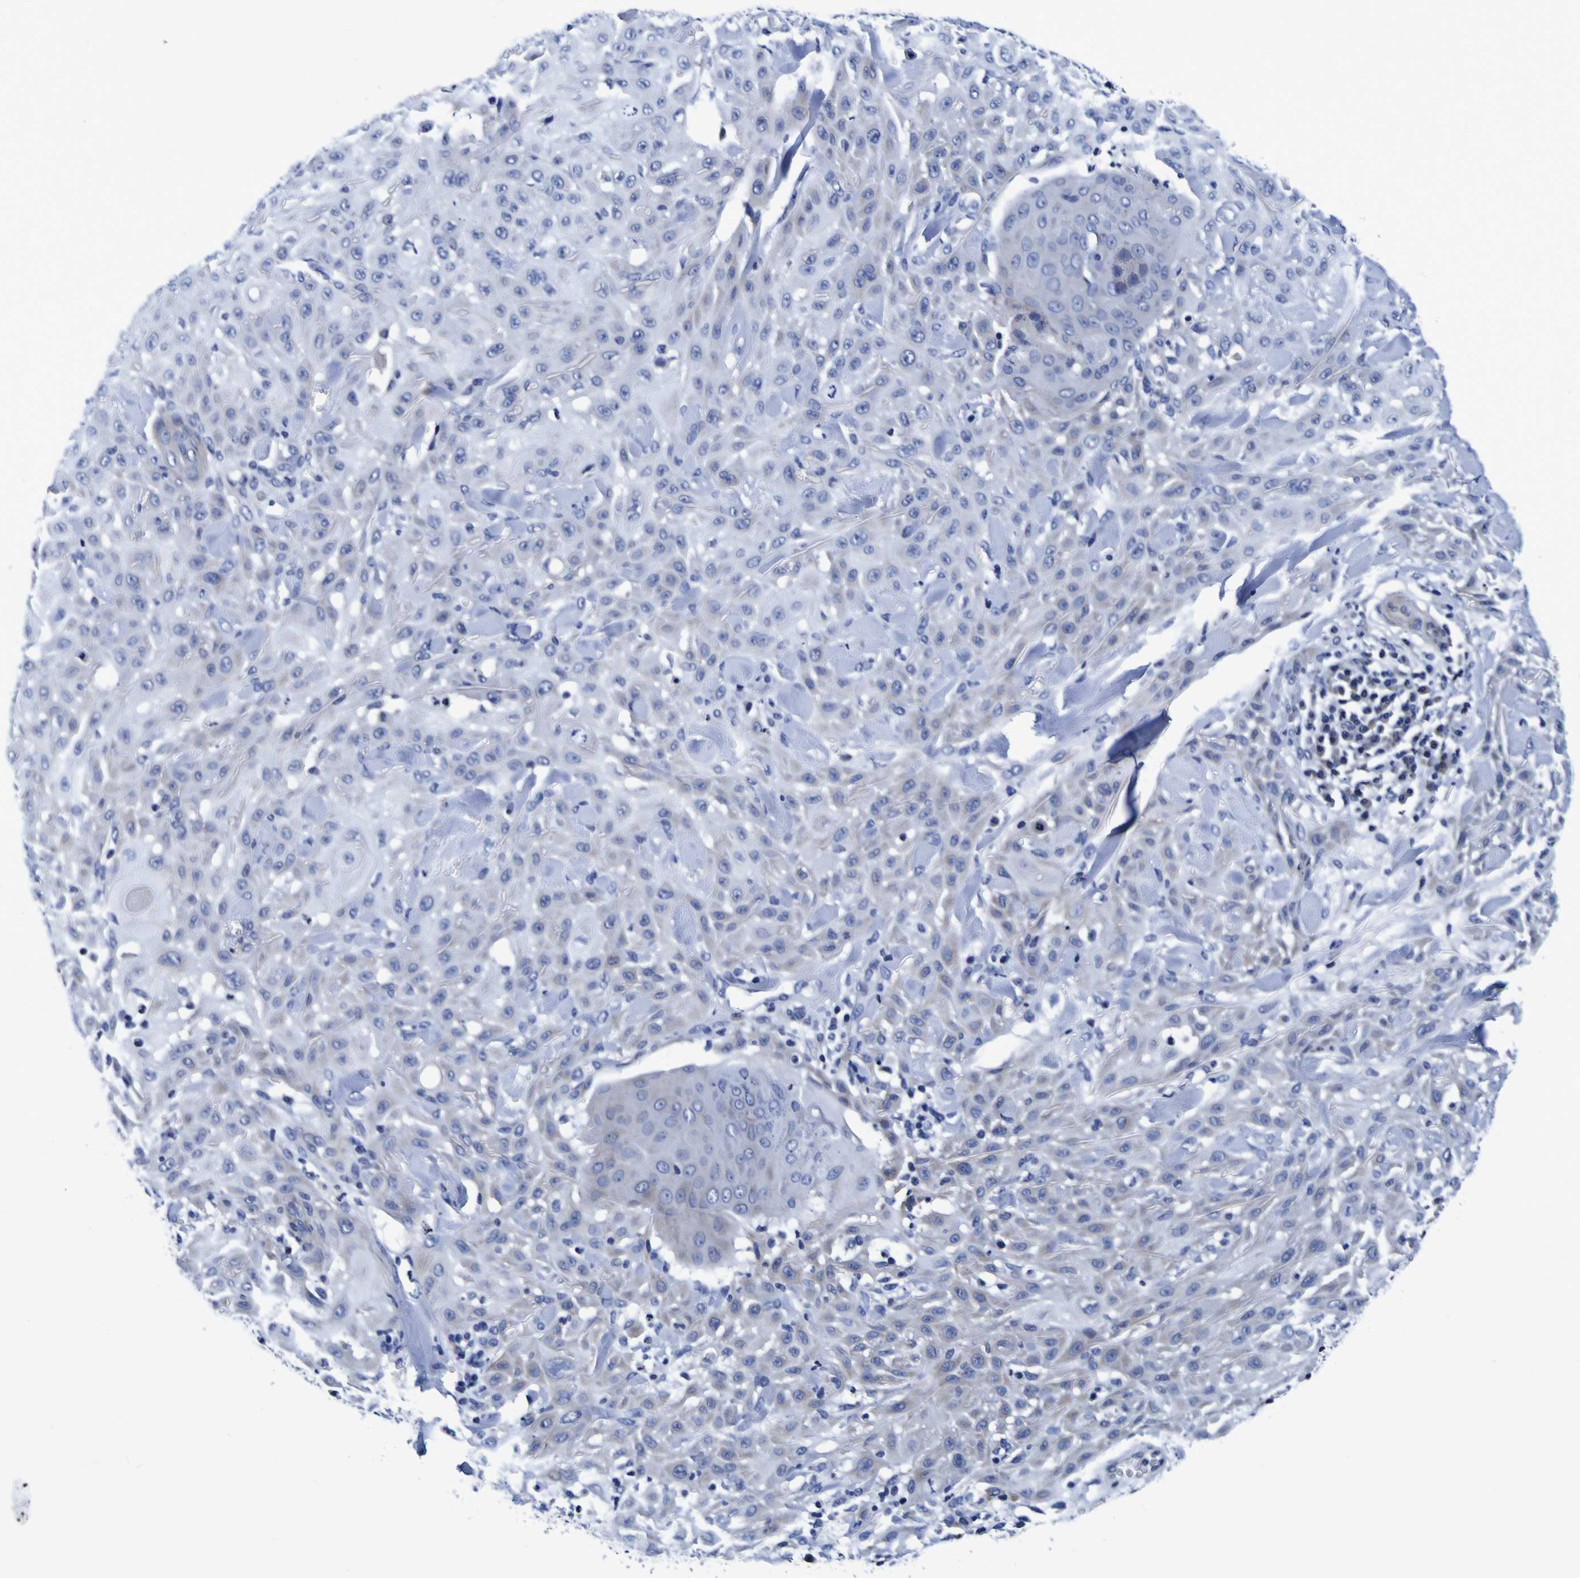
{"staining": {"intensity": "negative", "quantity": "none", "location": "none"}, "tissue": "skin cancer", "cell_type": "Tumor cells", "image_type": "cancer", "snomed": [{"axis": "morphology", "description": "Squamous cell carcinoma, NOS"}, {"axis": "topography", "description": "Skin"}], "caption": "This is an immunohistochemistry (IHC) histopathology image of squamous cell carcinoma (skin). There is no staining in tumor cells.", "gene": "PDLIM4", "patient": {"sex": "male", "age": 24}}